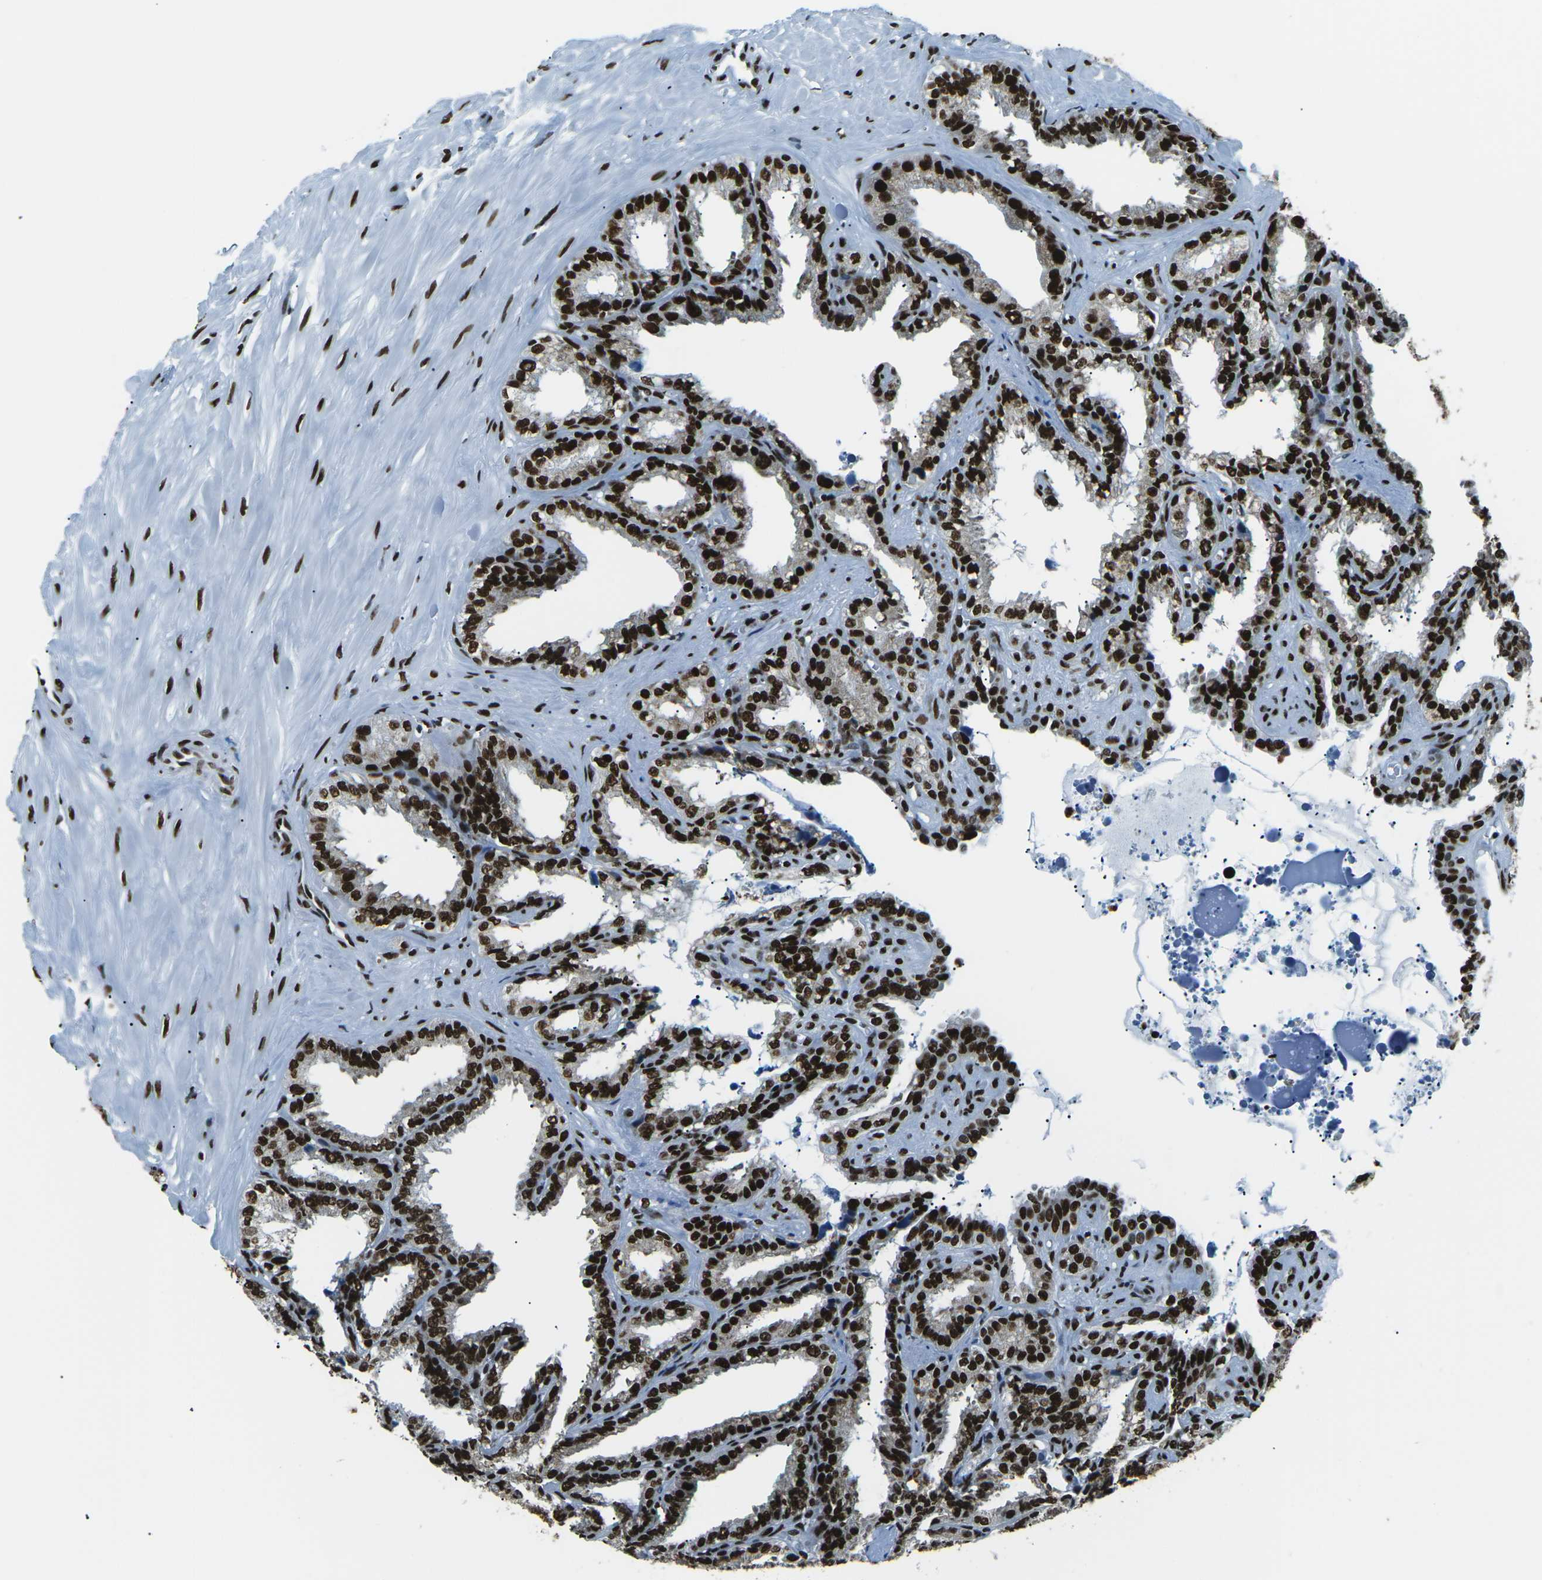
{"staining": {"intensity": "strong", "quantity": ">75%", "location": "nuclear"}, "tissue": "seminal vesicle", "cell_type": "Glandular cells", "image_type": "normal", "snomed": [{"axis": "morphology", "description": "Normal tissue, NOS"}, {"axis": "topography", "description": "Seminal veicle"}], "caption": "Immunohistochemical staining of normal seminal vesicle displays high levels of strong nuclear staining in approximately >75% of glandular cells. (DAB IHC, brown staining for protein, blue staining for nuclei).", "gene": "HNRNPL", "patient": {"sex": "male", "age": 64}}